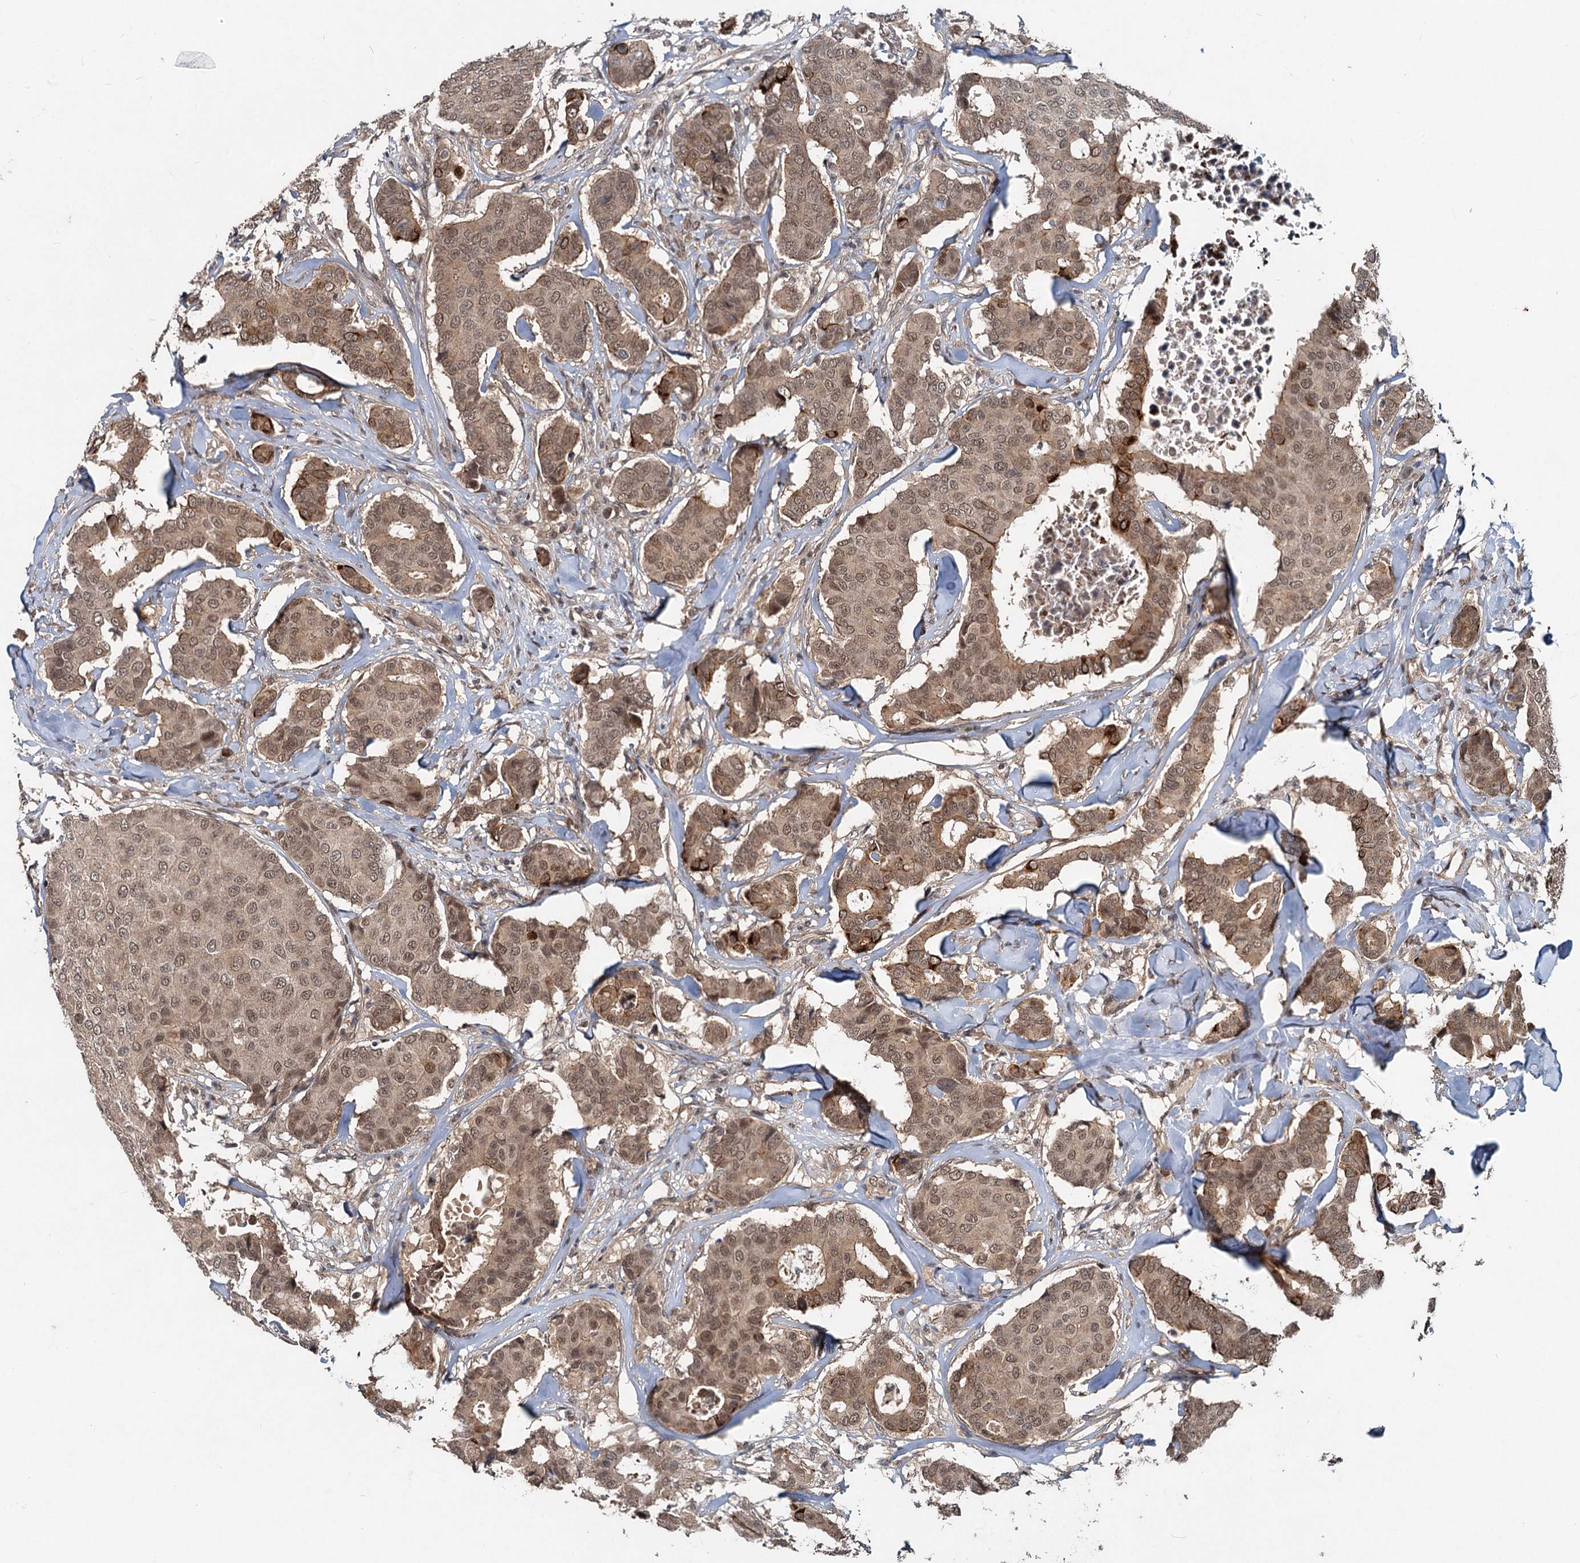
{"staining": {"intensity": "moderate", "quantity": ">75%", "location": "cytoplasmic/membranous,nuclear"}, "tissue": "breast cancer", "cell_type": "Tumor cells", "image_type": "cancer", "snomed": [{"axis": "morphology", "description": "Duct carcinoma"}, {"axis": "topography", "description": "Breast"}], "caption": "Protein expression analysis of human breast infiltrating ductal carcinoma reveals moderate cytoplasmic/membranous and nuclear staining in approximately >75% of tumor cells.", "gene": "RITA1", "patient": {"sex": "female", "age": 75}}